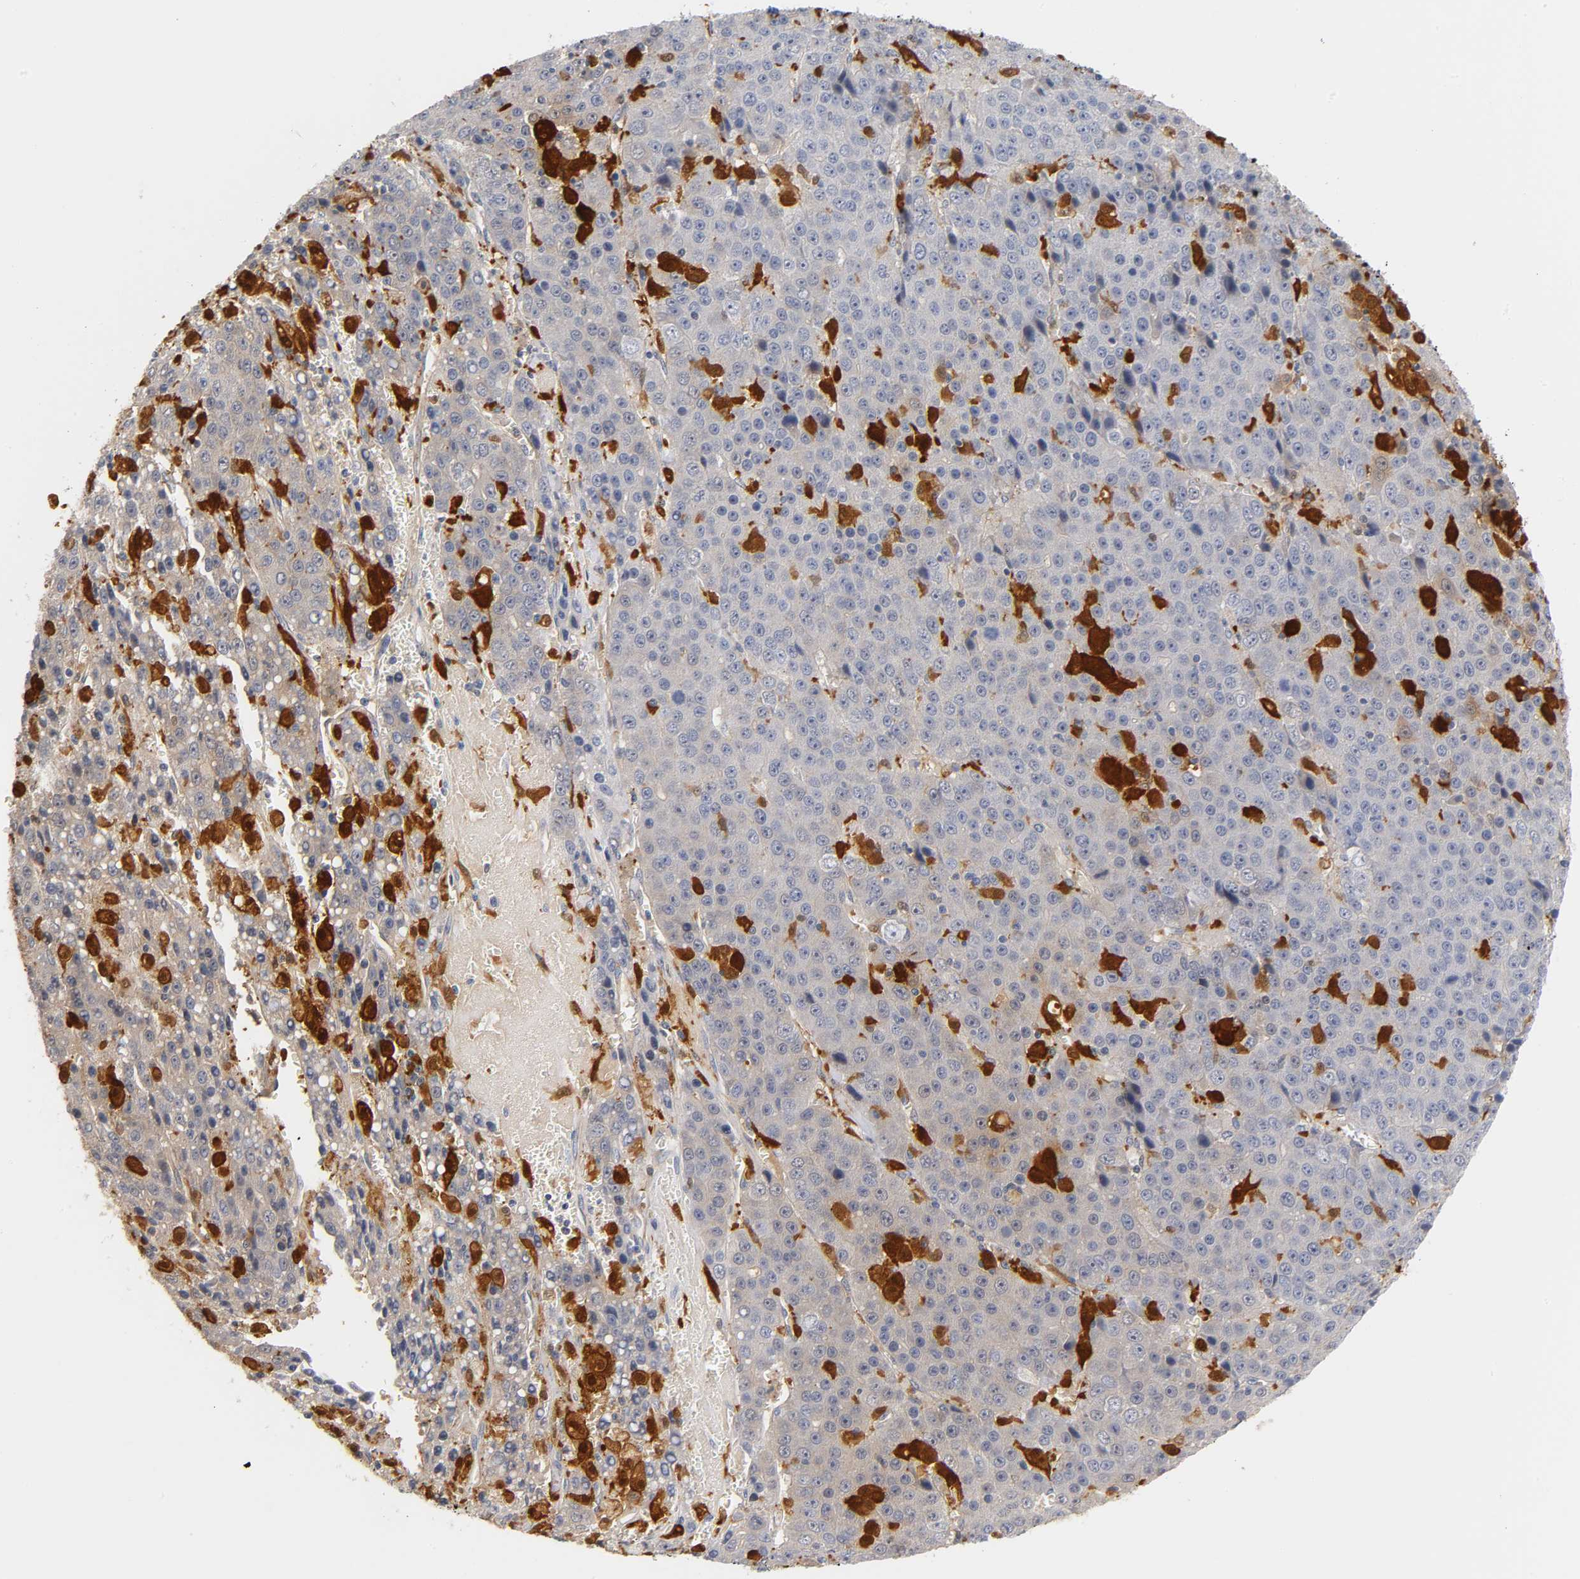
{"staining": {"intensity": "weak", "quantity": "<25%", "location": "cytoplasmic/membranous"}, "tissue": "liver cancer", "cell_type": "Tumor cells", "image_type": "cancer", "snomed": [{"axis": "morphology", "description": "Carcinoma, Hepatocellular, NOS"}, {"axis": "topography", "description": "Liver"}], "caption": "Immunohistochemistry photomicrograph of neoplastic tissue: liver cancer (hepatocellular carcinoma) stained with DAB (3,3'-diaminobenzidine) displays no significant protein expression in tumor cells.", "gene": "IL18", "patient": {"sex": "female", "age": 53}}